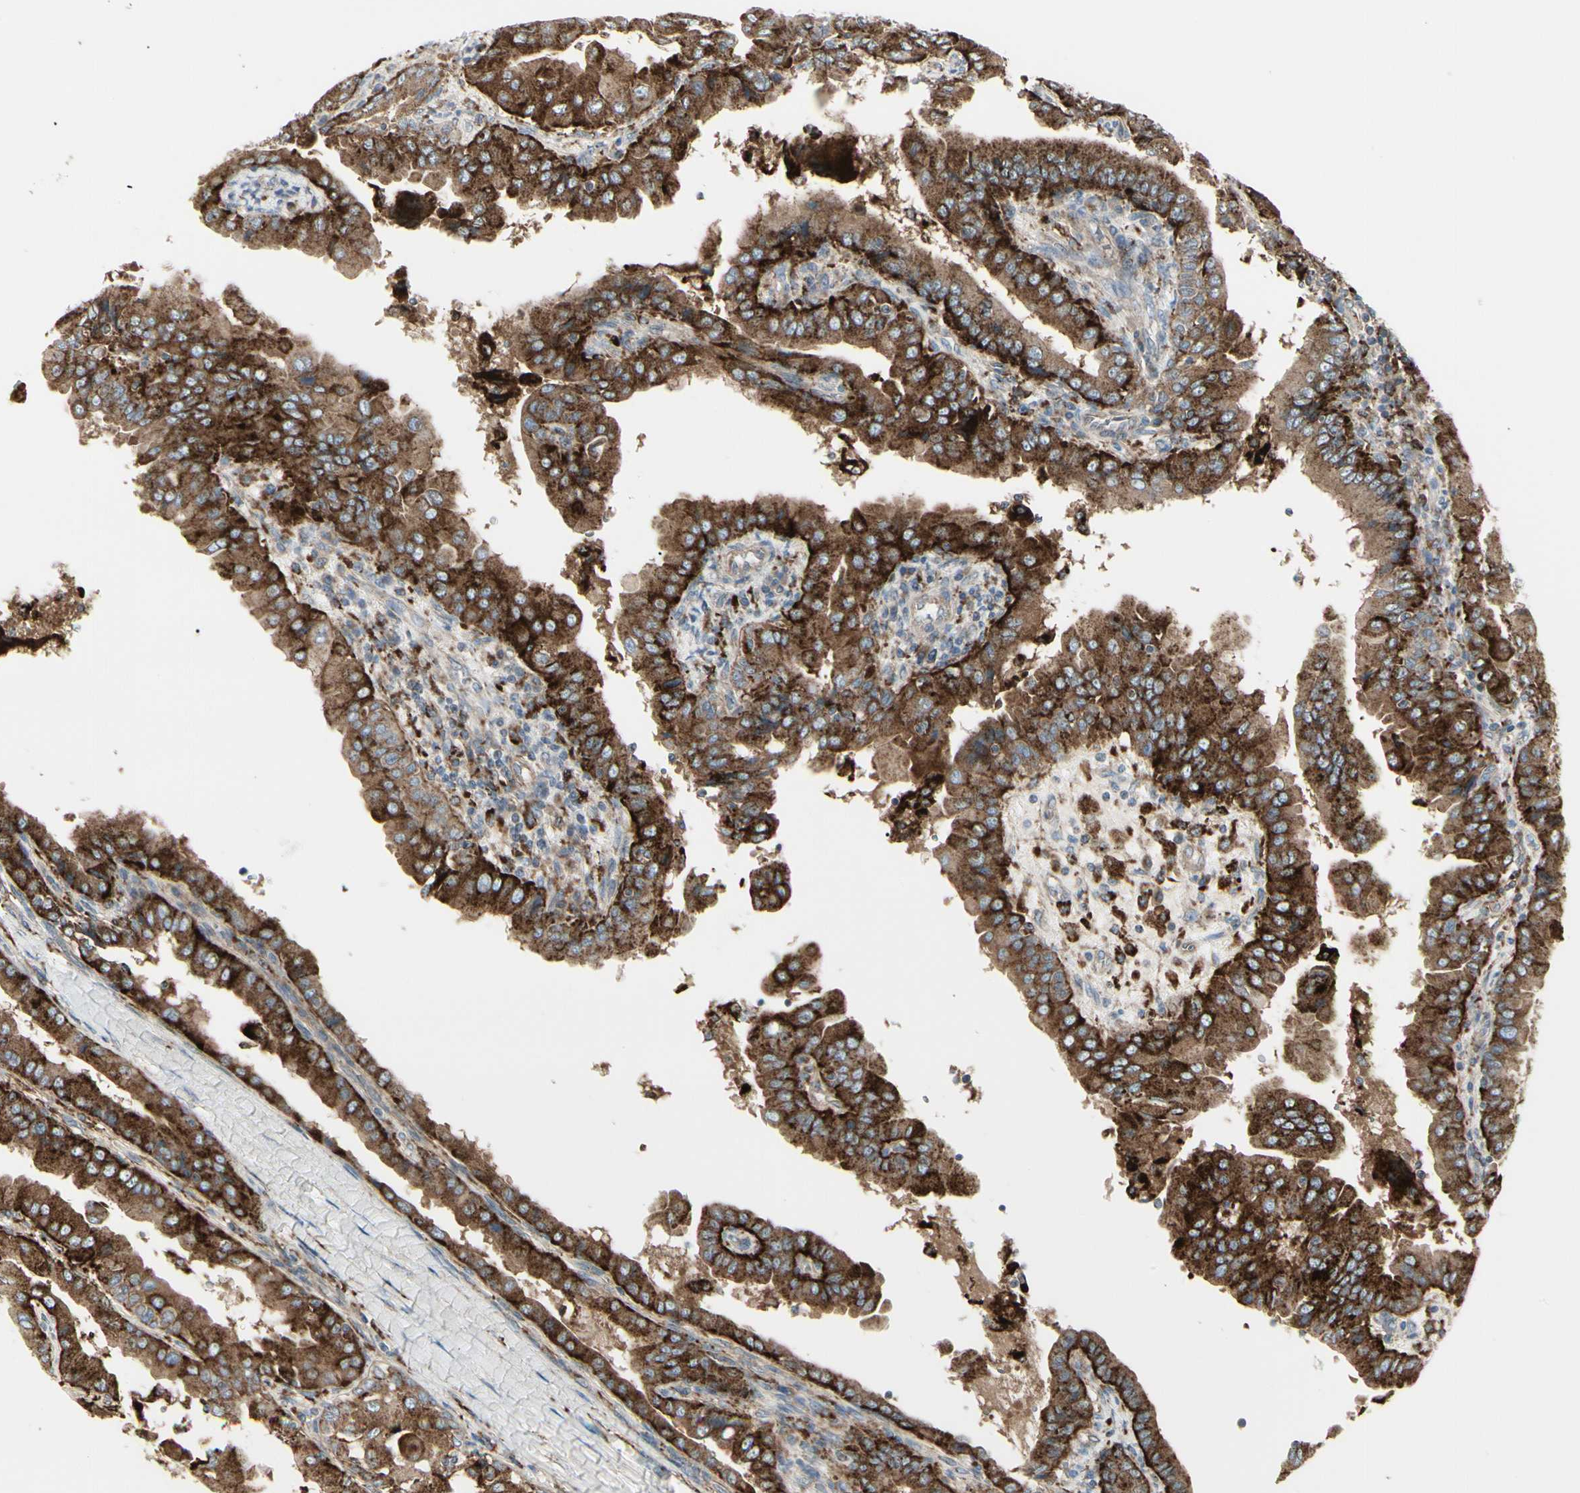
{"staining": {"intensity": "strong", "quantity": ">75%", "location": "cytoplasmic/membranous"}, "tissue": "thyroid cancer", "cell_type": "Tumor cells", "image_type": "cancer", "snomed": [{"axis": "morphology", "description": "Papillary adenocarcinoma, NOS"}, {"axis": "topography", "description": "Thyroid gland"}], "caption": "Immunohistochemical staining of human thyroid papillary adenocarcinoma shows high levels of strong cytoplasmic/membranous positivity in approximately >75% of tumor cells. The staining is performed using DAB brown chromogen to label protein expression. The nuclei are counter-stained blue using hematoxylin.", "gene": "ATP6V1B2", "patient": {"sex": "male", "age": 33}}